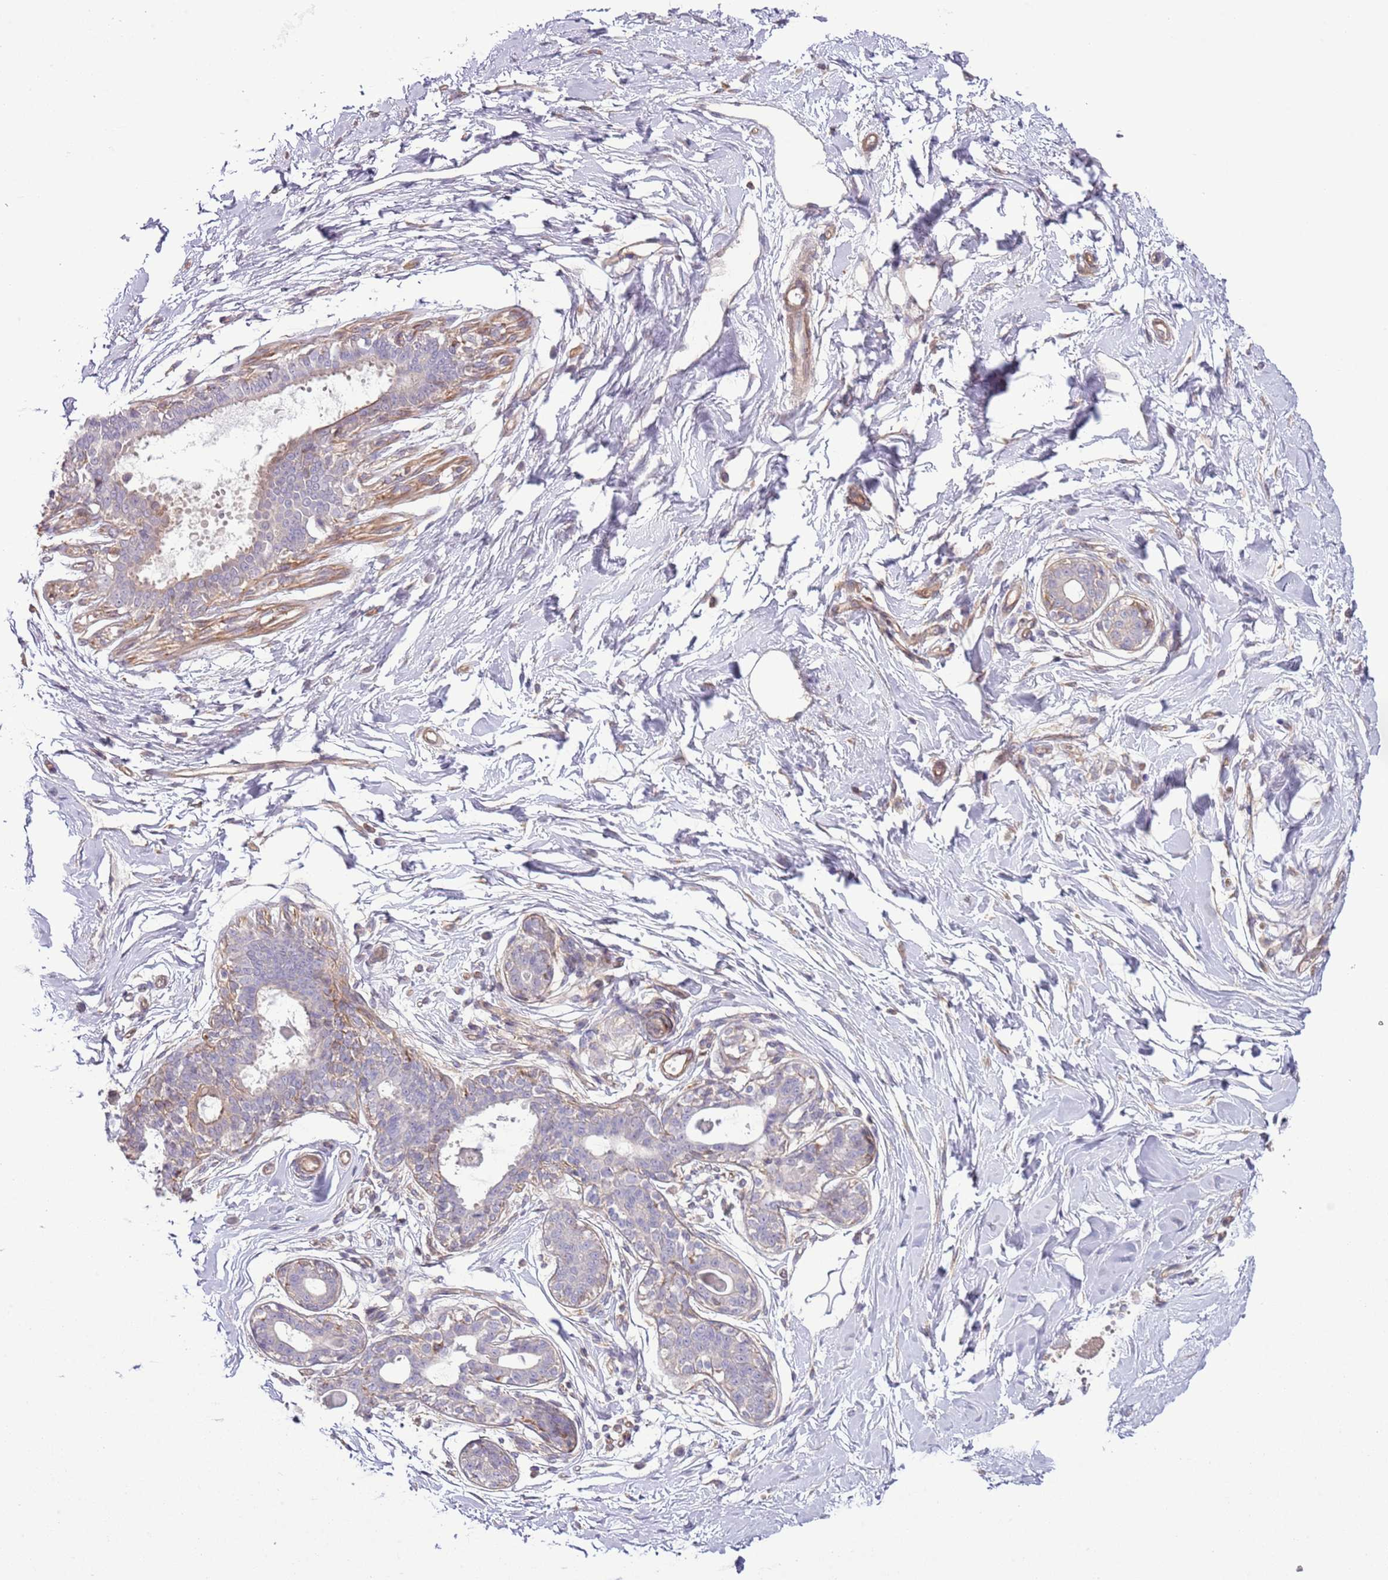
{"staining": {"intensity": "negative", "quantity": "none", "location": "none"}, "tissue": "breast", "cell_type": "Adipocytes", "image_type": "normal", "snomed": [{"axis": "morphology", "description": "Normal tissue, NOS"}, {"axis": "topography", "description": "Breast"}], "caption": "This is an IHC image of unremarkable human breast. There is no expression in adipocytes.", "gene": "LPIN2", "patient": {"sex": "female", "age": 45}}